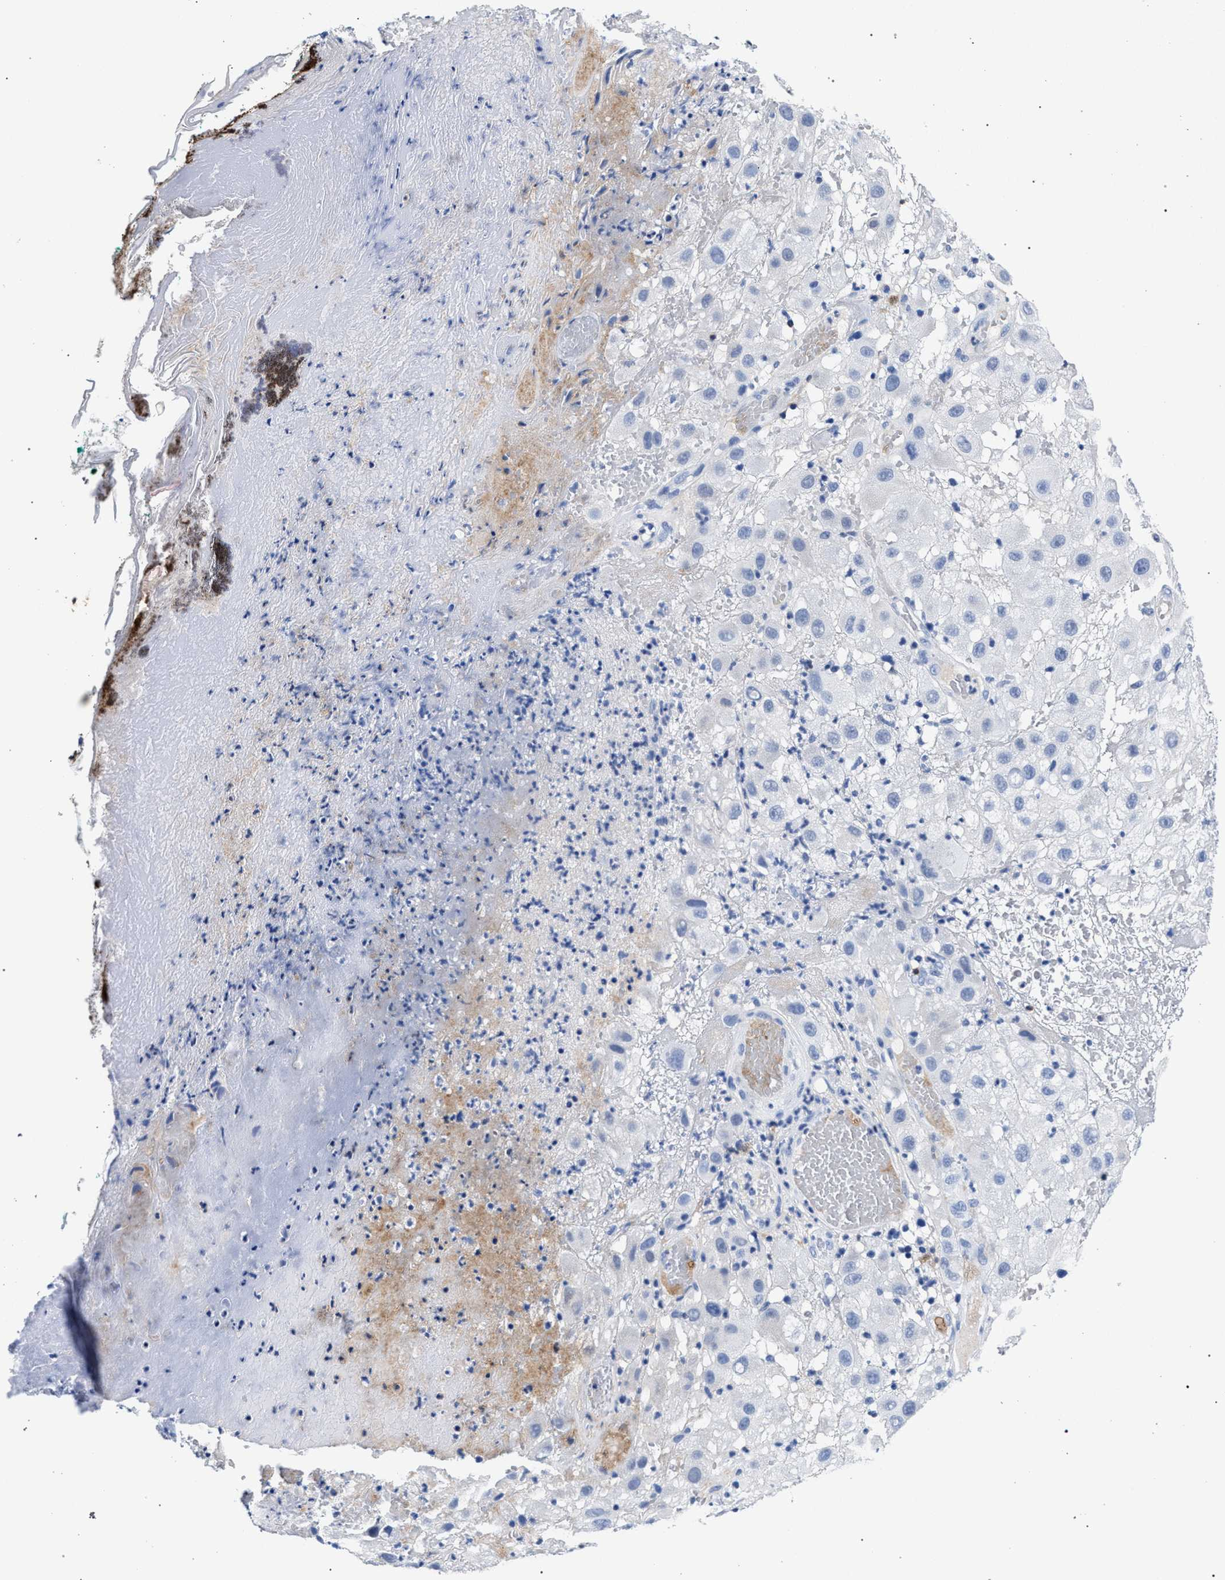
{"staining": {"intensity": "negative", "quantity": "none", "location": "none"}, "tissue": "melanoma", "cell_type": "Tumor cells", "image_type": "cancer", "snomed": [{"axis": "morphology", "description": "Malignant melanoma, NOS"}, {"axis": "topography", "description": "Skin"}], "caption": "High magnification brightfield microscopy of melanoma stained with DAB (3,3'-diaminobenzidine) (brown) and counterstained with hematoxylin (blue): tumor cells show no significant expression. The staining is performed using DAB brown chromogen with nuclei counter-stained in using hematoxylin.", "gene": "KLRK1", "patient": {"sex": "female", "age": 81}}